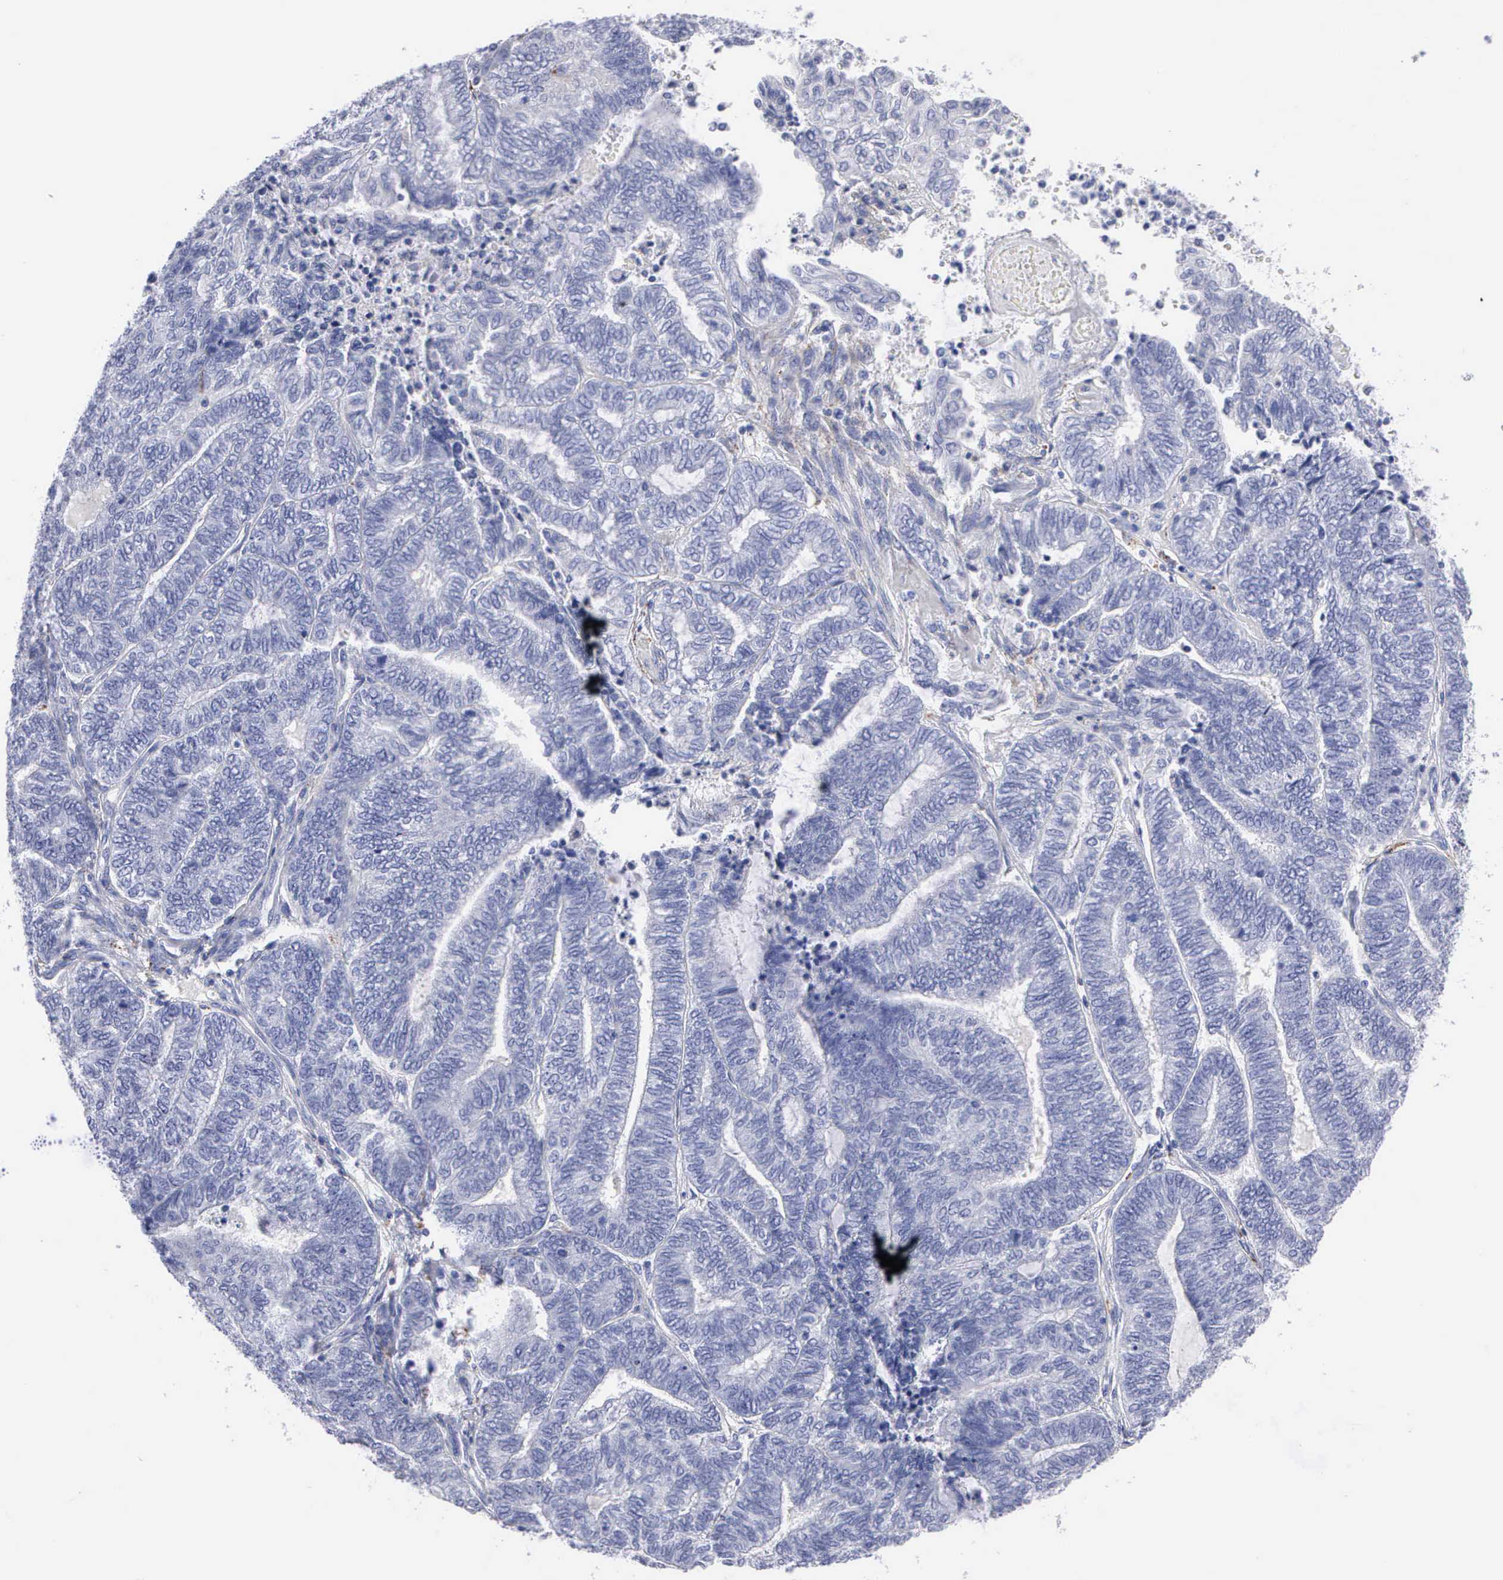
{"staining": {"intensity": "negative", "quantity": "none", "location": "none"}, "tissue": "endometrial cancer", "cell_type": "Tumor cells", "image_type": "cancer", "snomed": [{"axis": "morphology", "description": "Adenocarcinoma, NOS"}, {"axis": "topography", "description": "Uterus"}, {"axis": "topography", "description": "Endometrium"}], "caption": "Tumor cells are negative for brown protein staining in adenocarcinoma (endometrial).", "gene": "CTSL", "patient": {"sex": "female", "age": 70}}